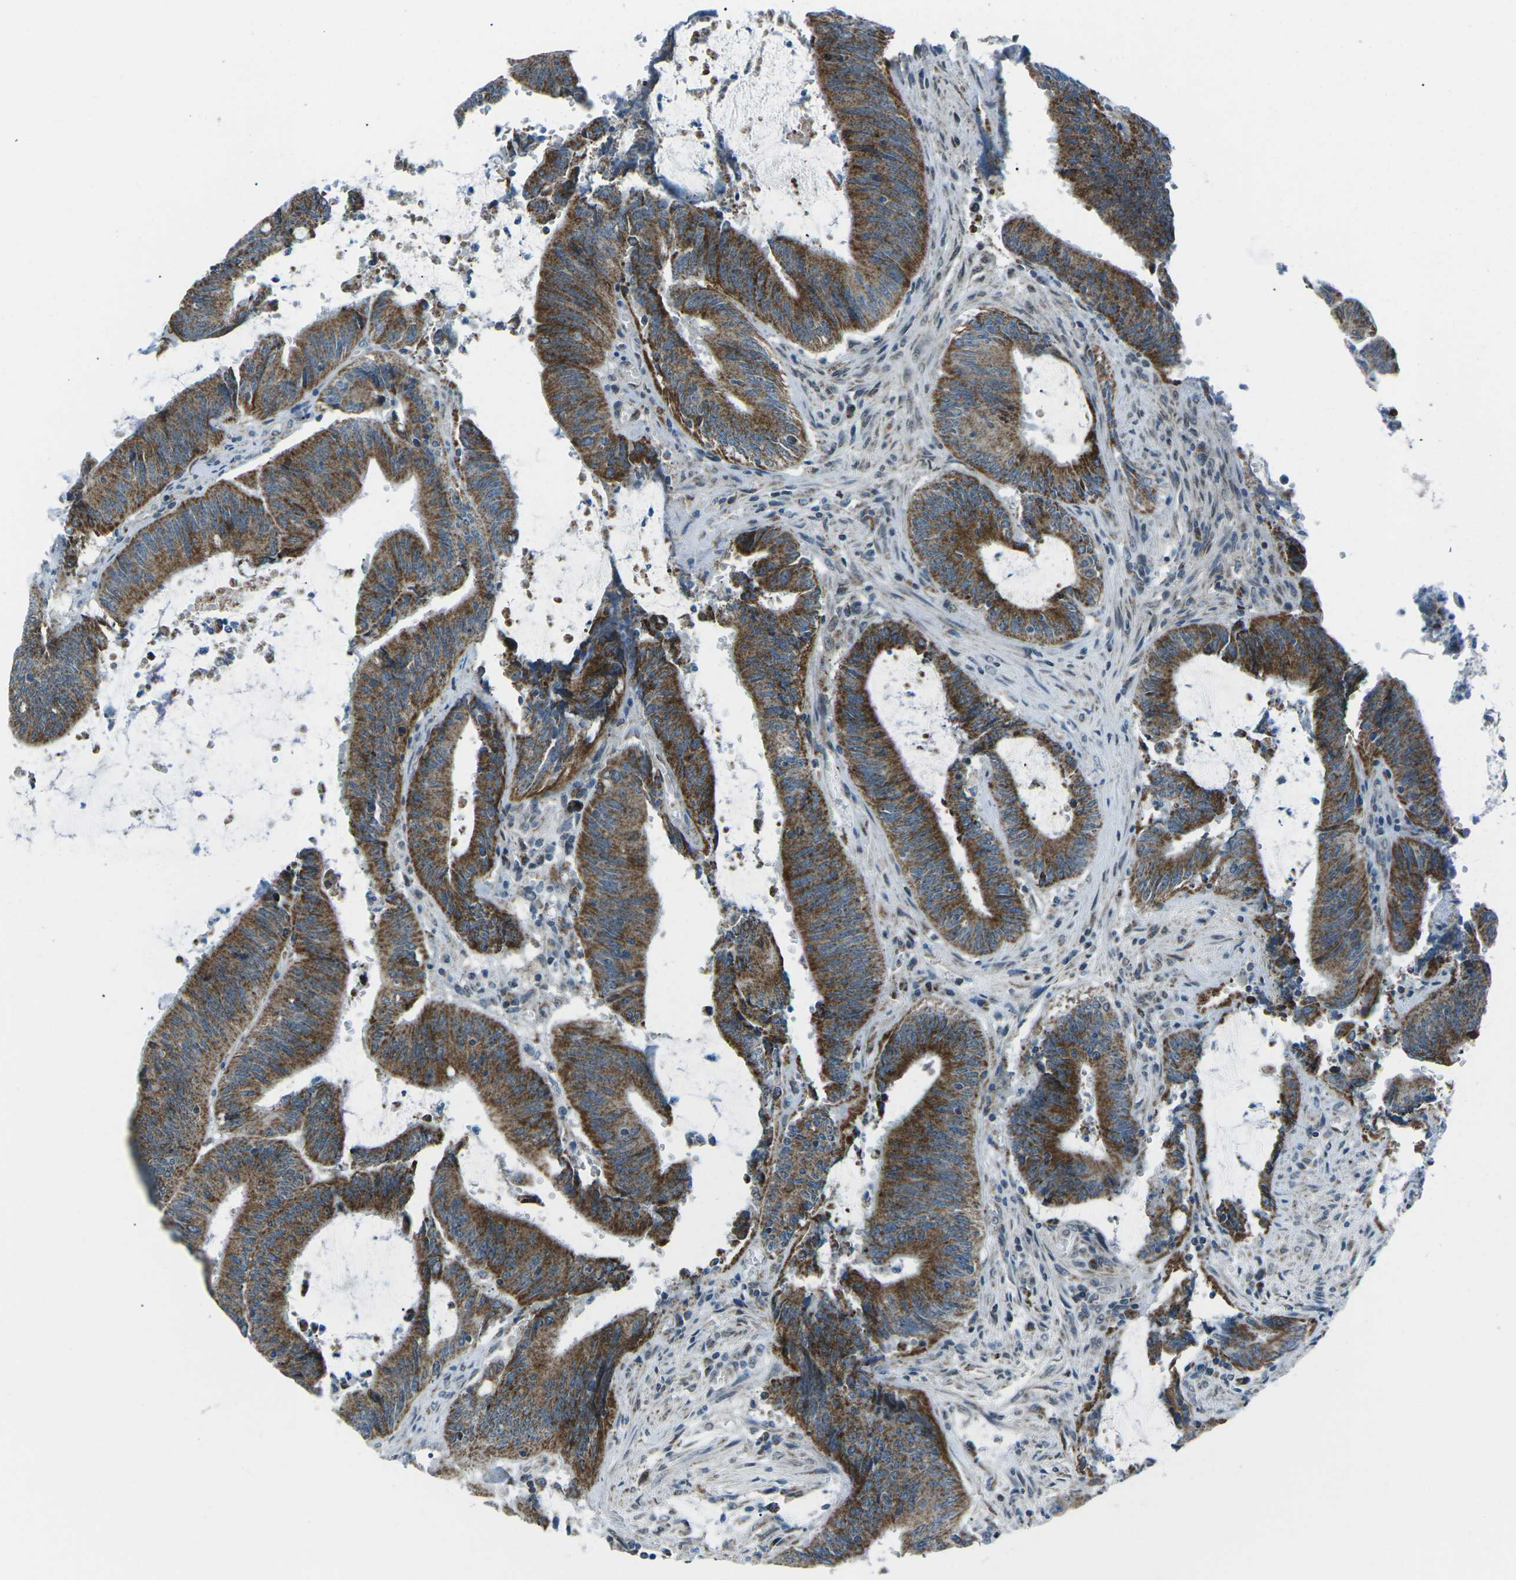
{"staining": {"intensity": "strong", "quantity": ">75%", "location": "cytoplasmic/membranous"}, "tissue": "colorectal cancer", "cell_type": "Tumor cells", "image_type": "cancer", "snomed": [{"axis": "morphology", "description": "Normal tissue, NOS"}, {"axis": "morphology", "description": "Adenocarcinoma, NOS"}, {"axis": "topography", "description": "Rectum"}], "caption": "A high amount of strong cytoplasmic/membranous positivity is present in about >75% of tumor cells in colorectal adenocarcinoma tissue.", "gene": "RFESD", "patient": {"sex": "female", "age": 66}}